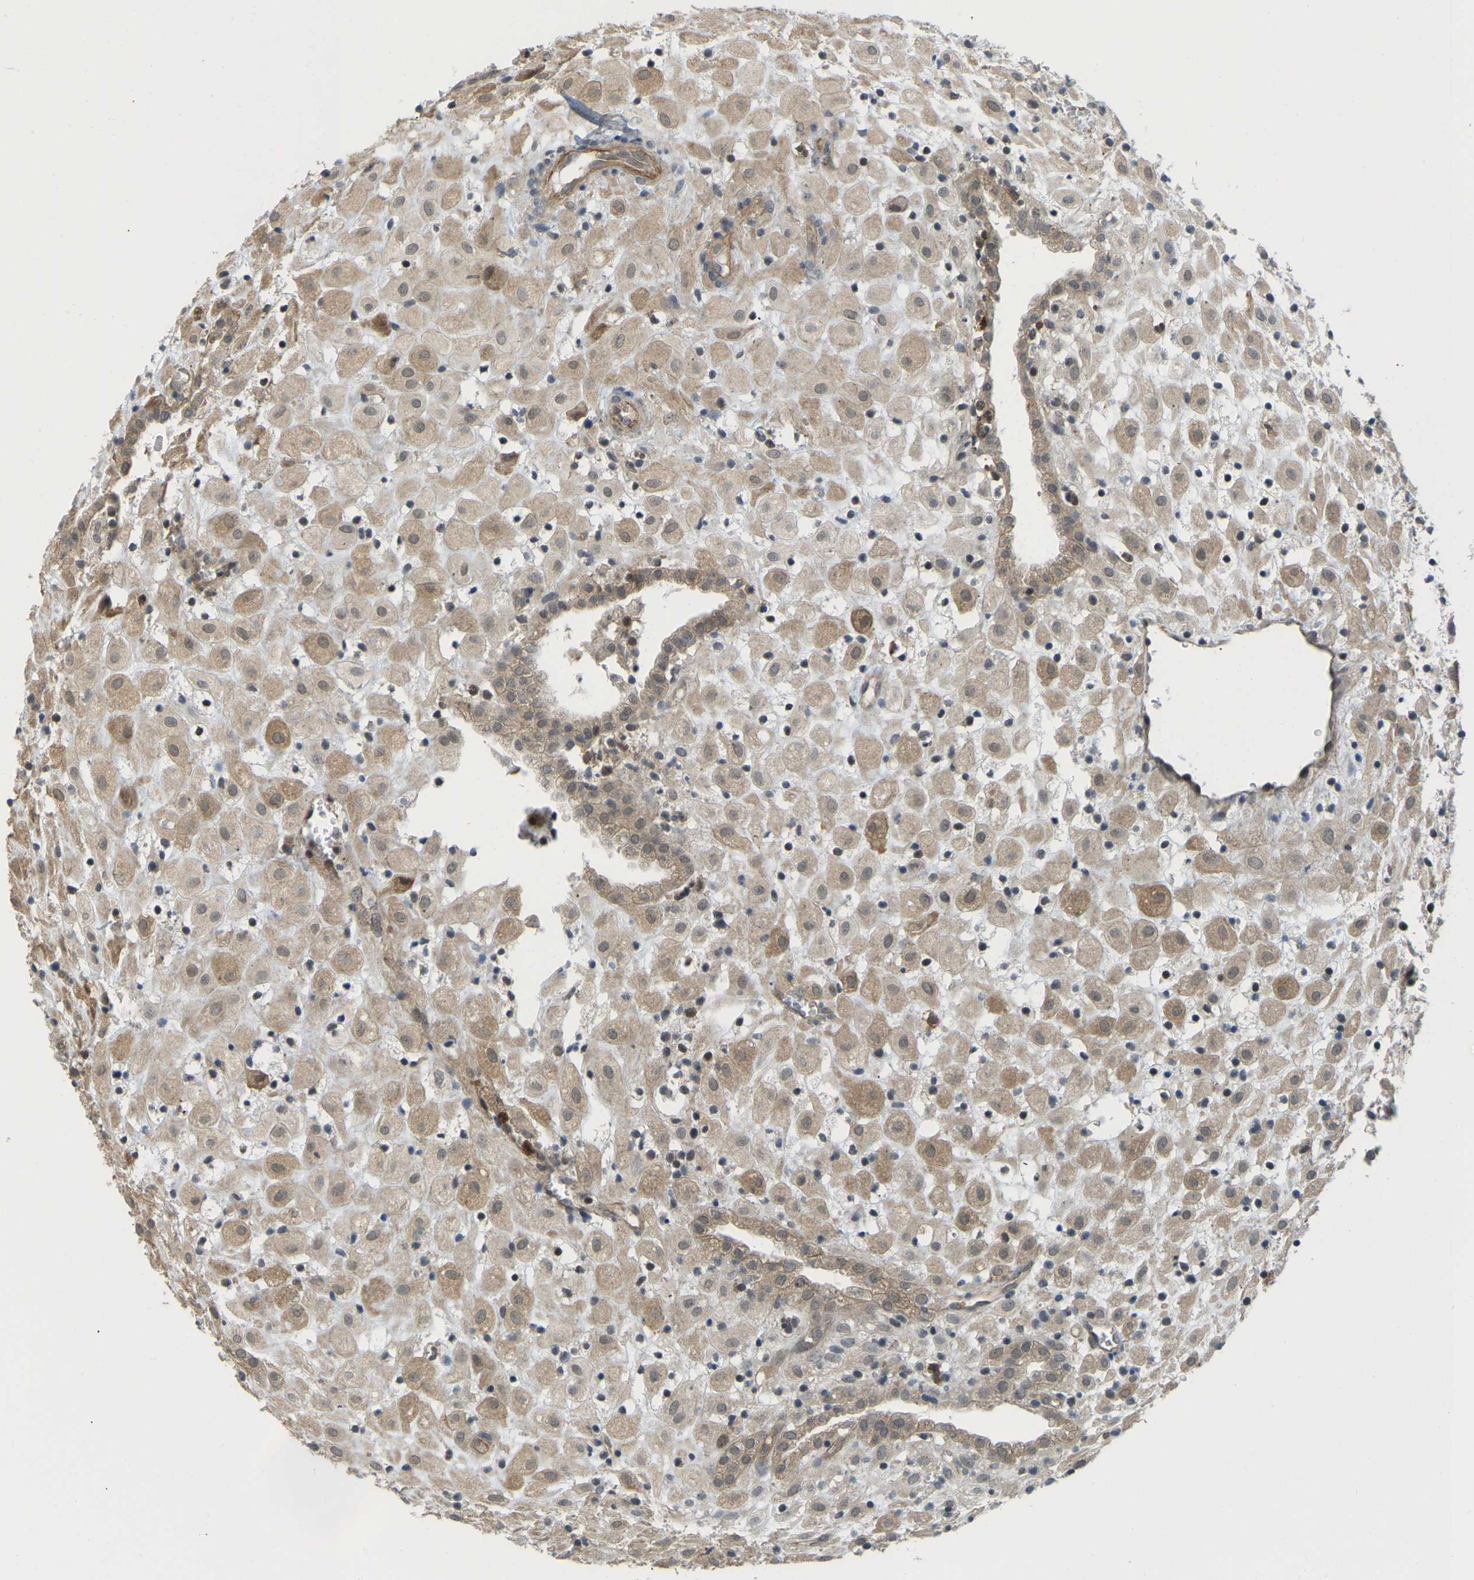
{"staining": {"intensity": "moderate", "quantity": ">75%", "location": "cytoplasmic/membranous"}, "tissue": "placenta", "cell_type": "Decidual cells", "image_type": "normal", "snomed": [{"axis": "morphology", "description": "Normal tissue, NOS"}, {"axis": "topography", "description": "Placenta"}], "caption": "The histopathology image reveals immunohistochemical staining of unremarkable placenta. There is moderate cytoplasmic/membranous positivity is seen in about >75% of decidual cells.", "gene": "SERPINB5", "patient": {"sex": "female", "age": 18}}